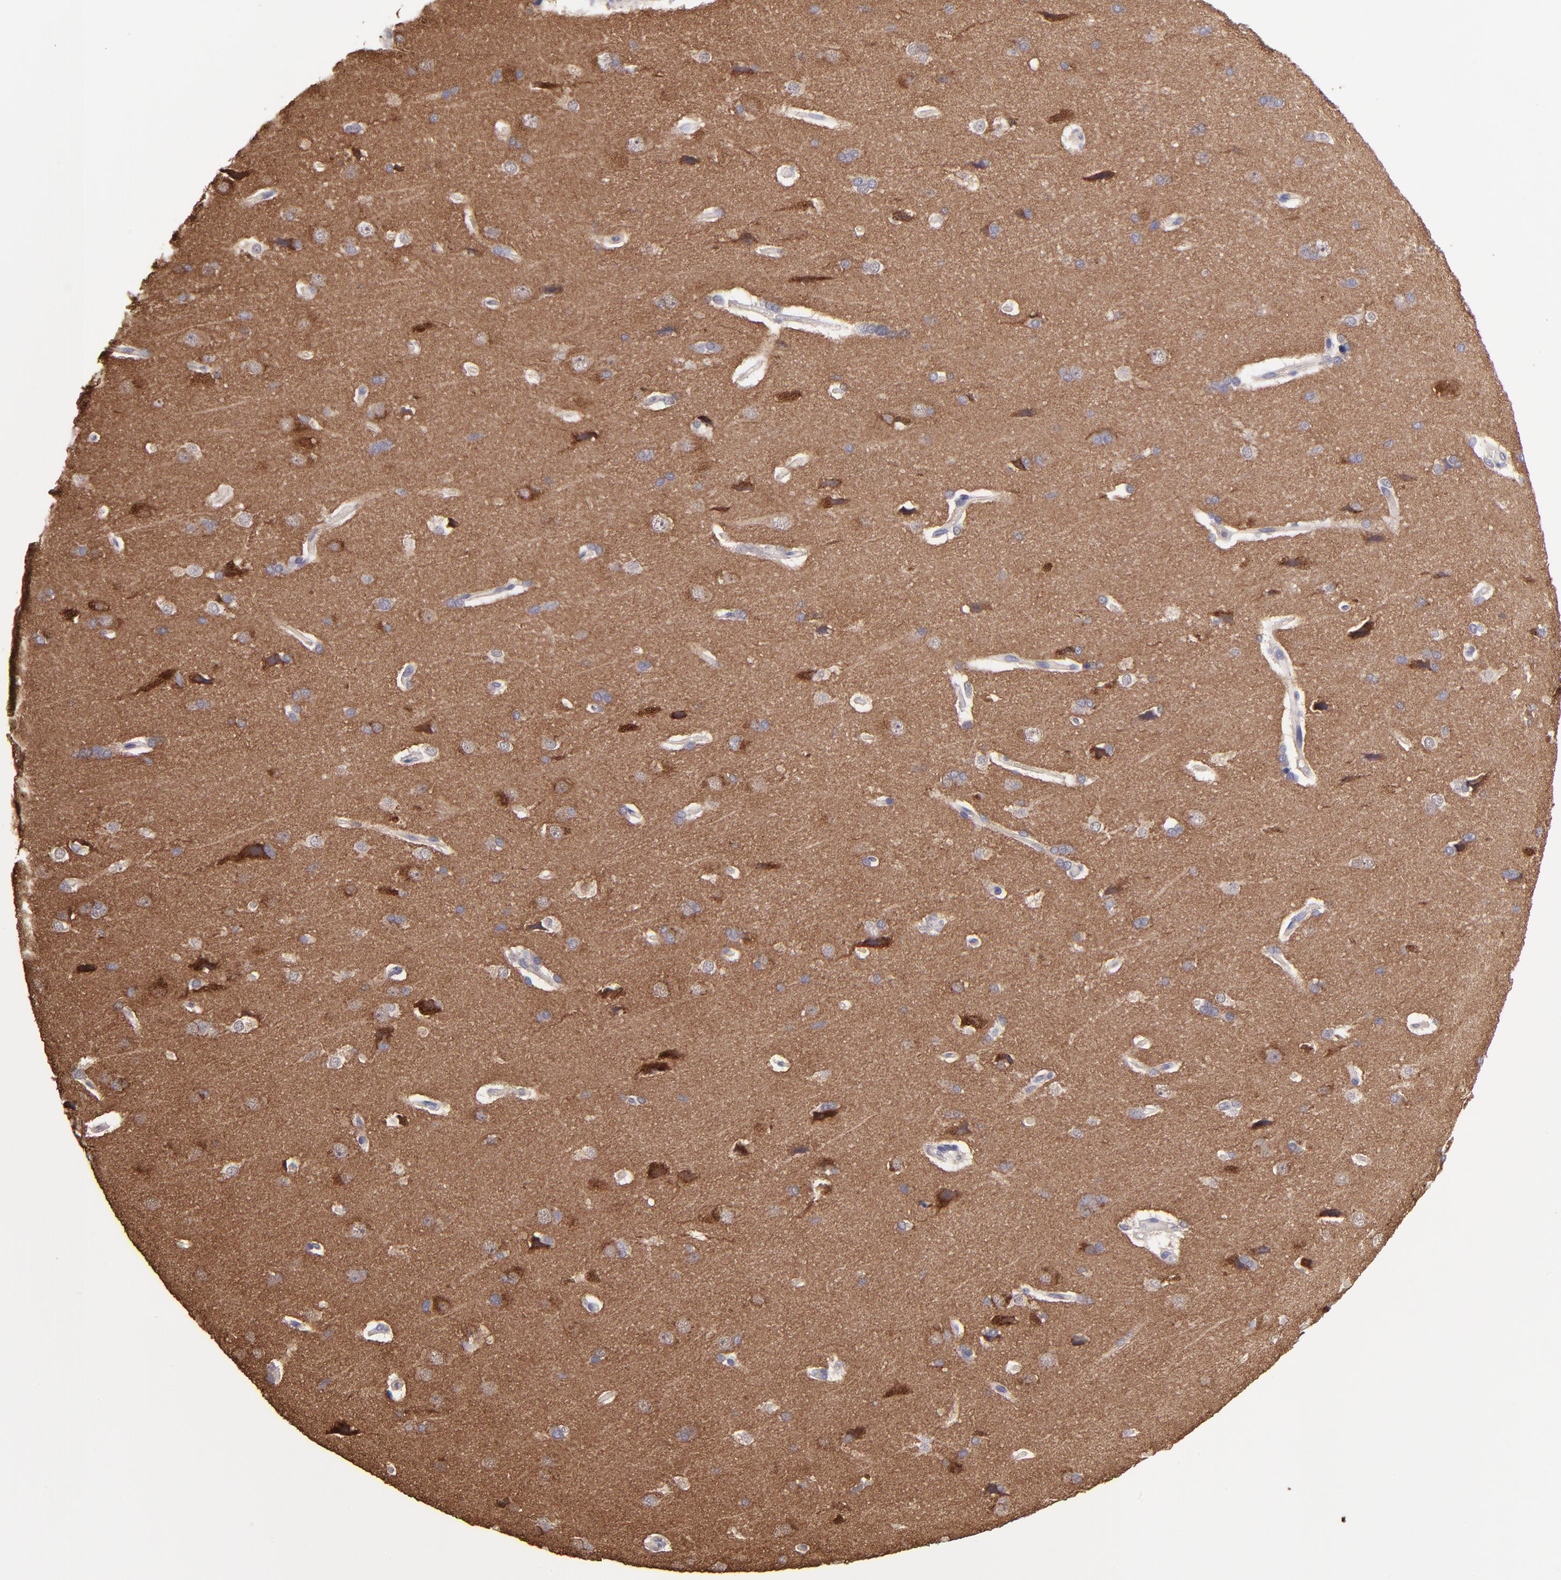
{"staining": {"intensity": "negative", "quantity": "none", "location": "none"}, "tissue": "cerebral cortex", "cell_type": "Endothelial cells", "image_type": "normal", "snomed": [{"axis": "morphology", "description": "Normal tissue, NOS"}, {"axis": "topography", "description": "Cerebral cortex"}], "caption": "This is a photomicrograph of immunohistochemistry (IHC) staining of normal cerebral cortex, which shows no positivity in endothelial cells.", "gene": "NSF", "patient": {"sex": "male", "age": 62}}